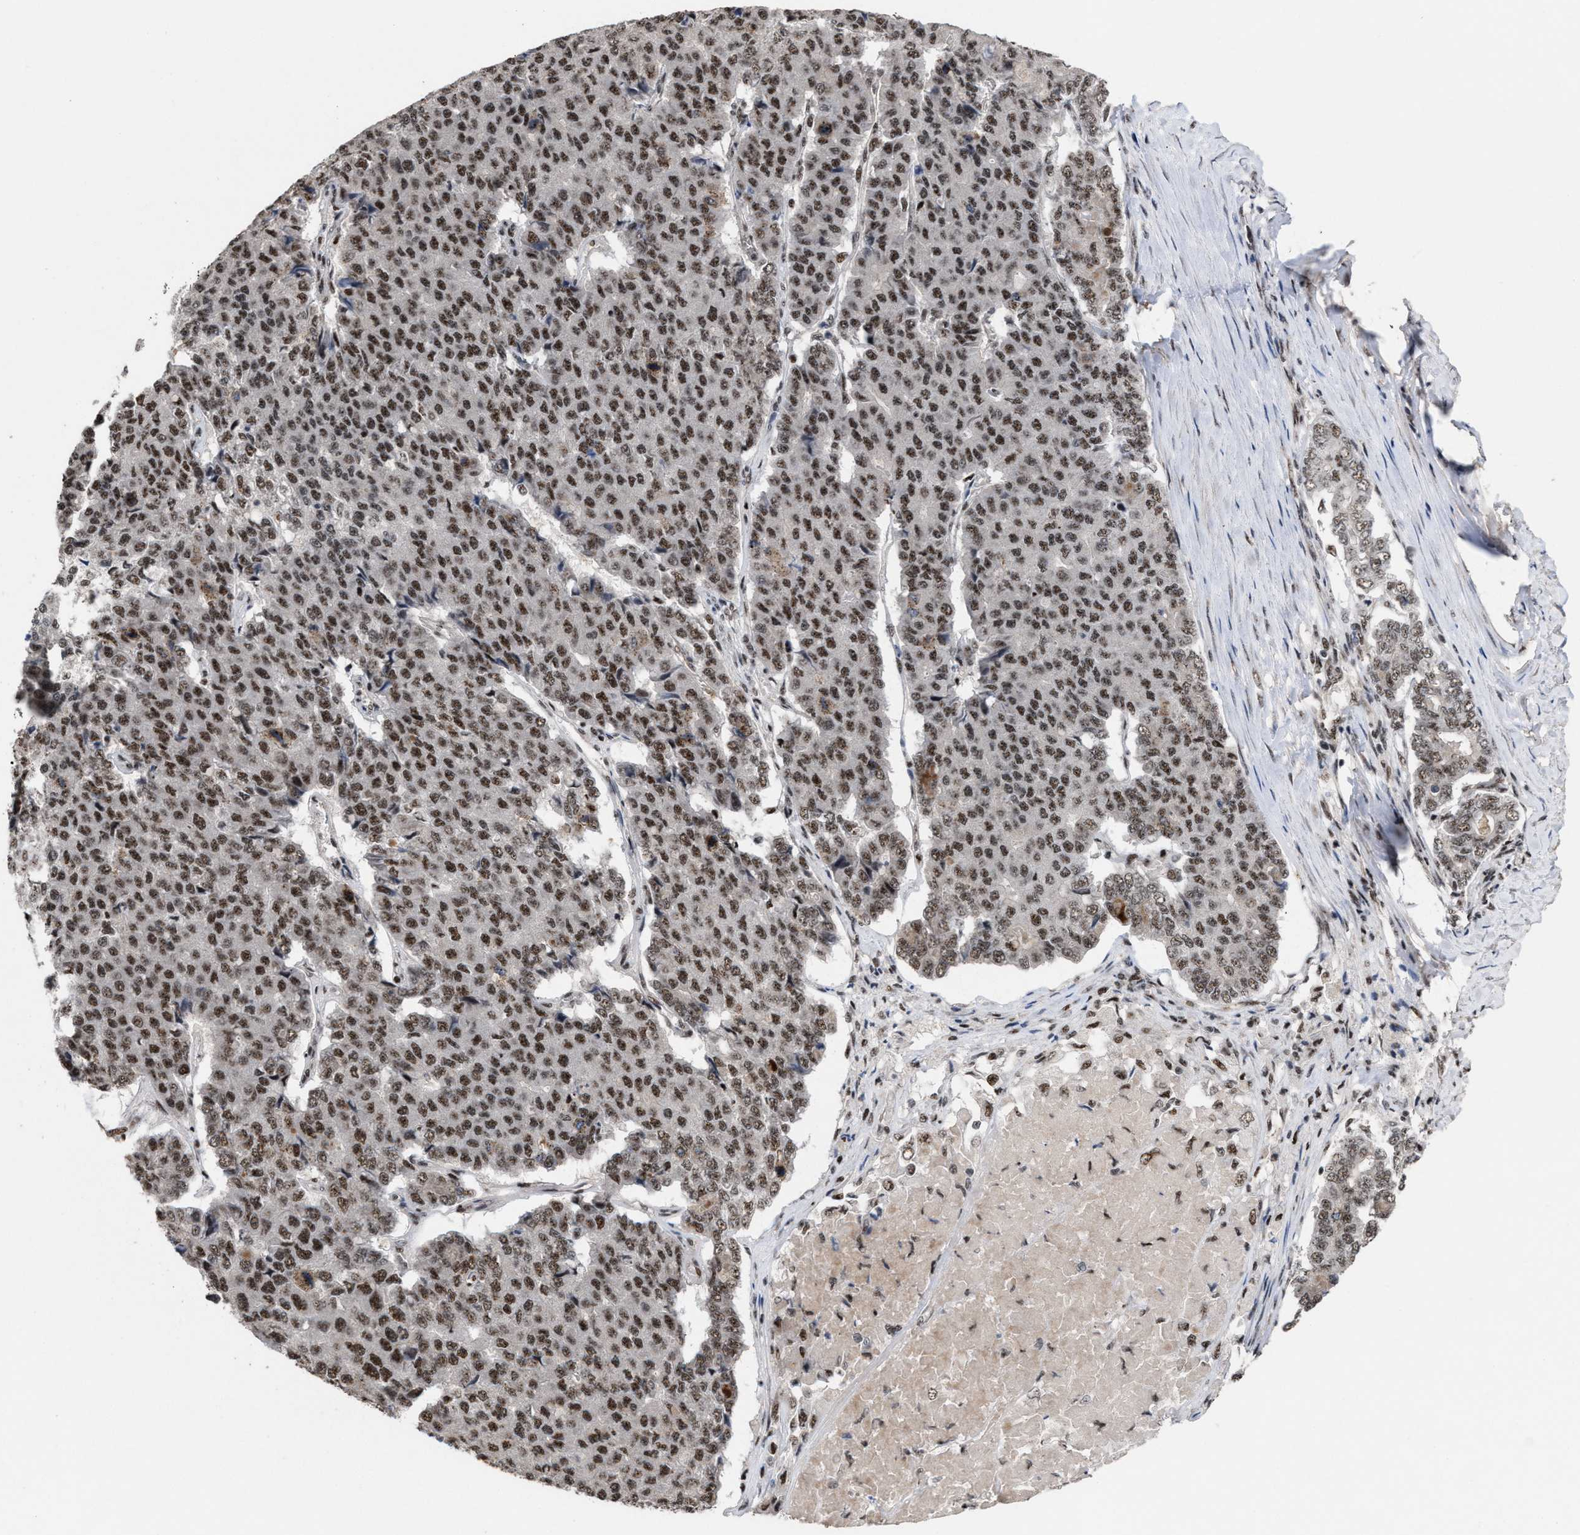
{"staining": {"intensity": "strong", "quantity": ">75%", "location": "nuclear"}, "tissue": "pancreatic cancer", "cell_type": "Tumor cells", "image_type": "cancer", "snomed": [{"axis": "morphology", "description": "Adenocarcinoma, NOS"}, {"axis": "topography", "description": "Pancreas"}], "caption": "Adenocarcinoma (pancreatic) stained with a brown dye demonstrates strong nuclear positive positivity in approximately >75% of tumor cells.", "gene": "EIF4A3", "patient": {"sex": "male", "age": 50}}